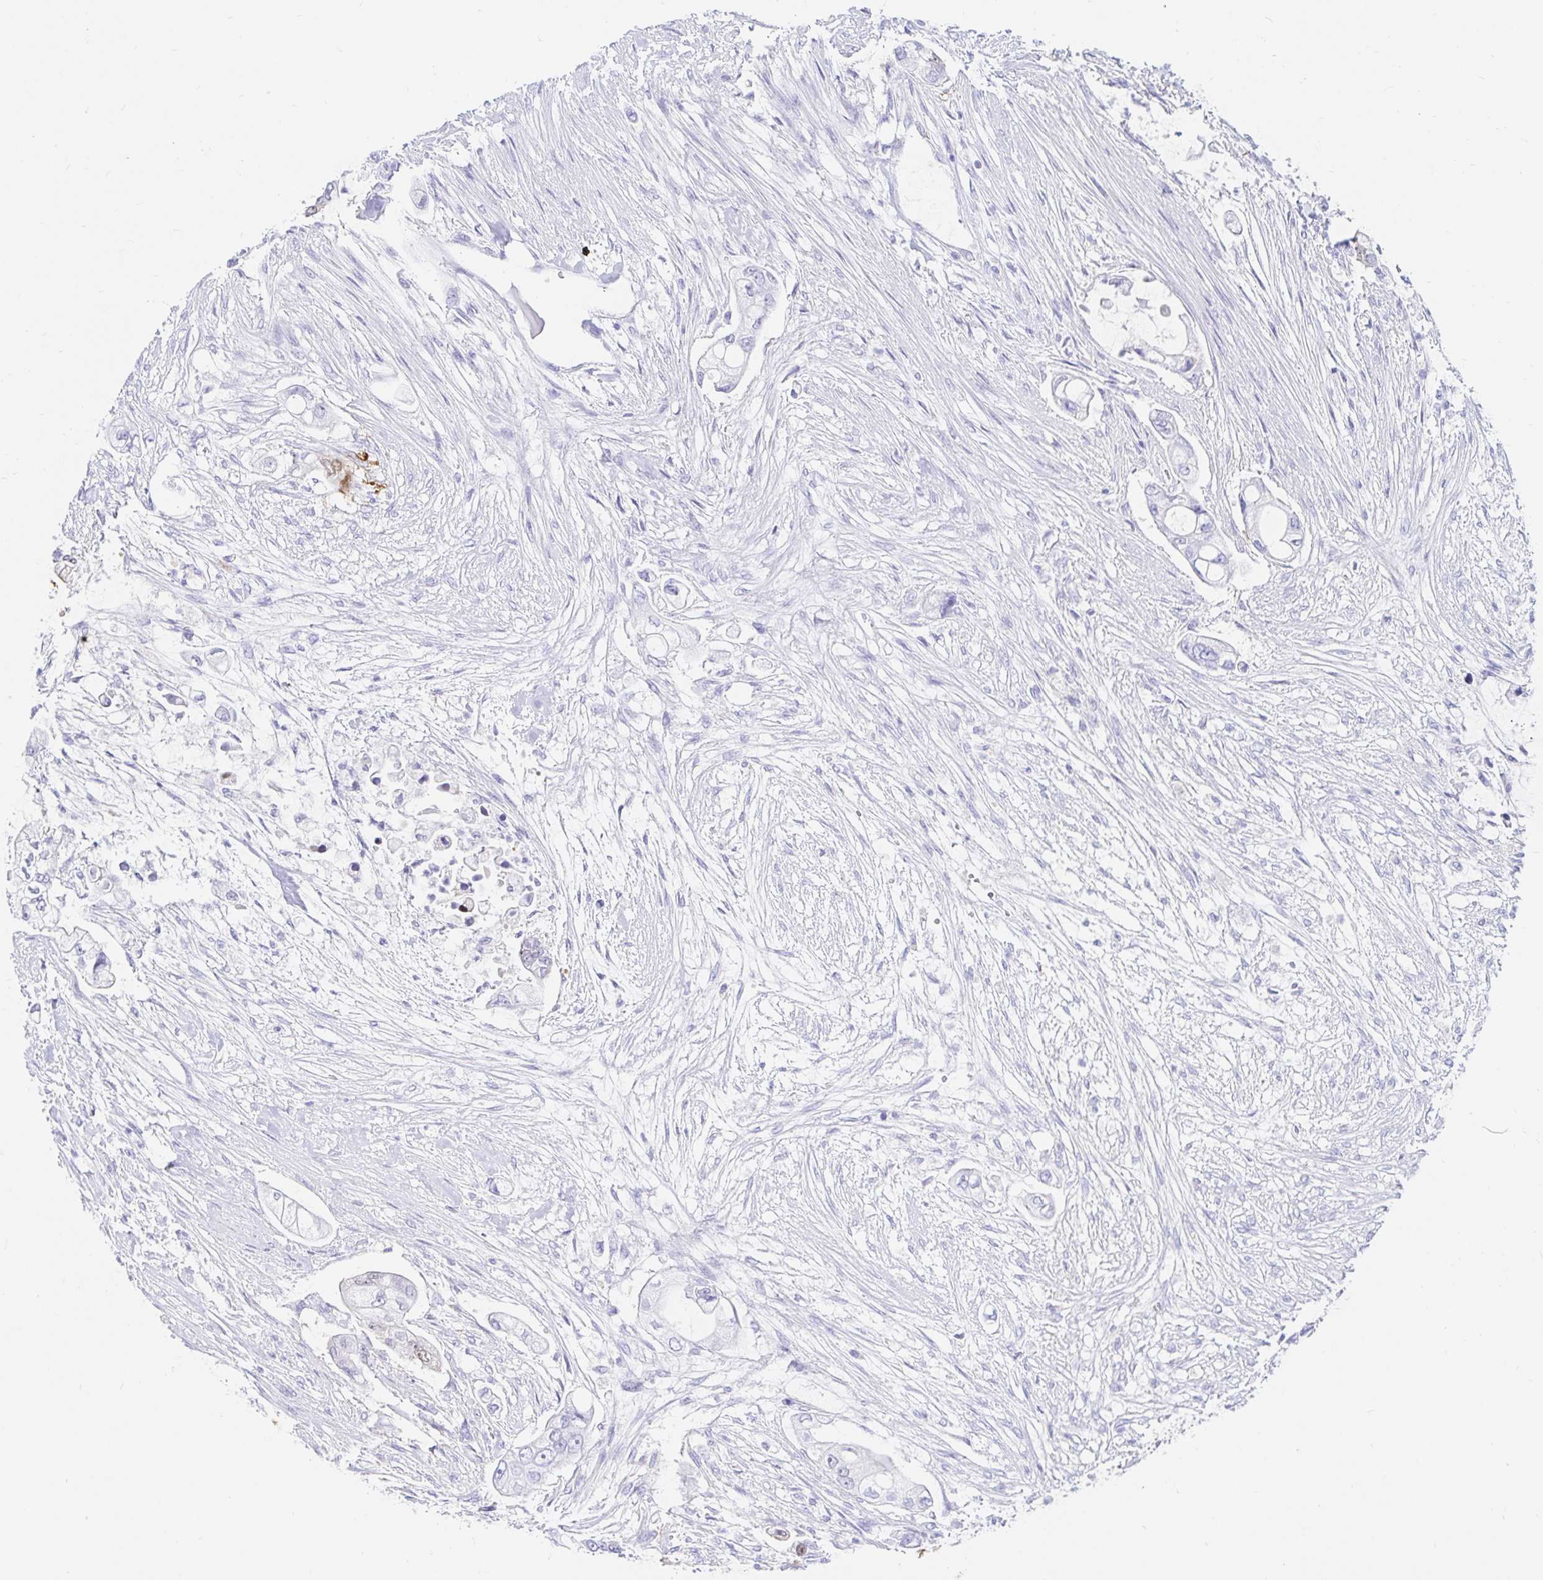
{"staining": {"intensity": "moderate", "quantity": "<25%", "location": "nuclear"}, "tissue": "pancreatic cancer", "cell_type": "Tumor cells", "image_type": "cancer", "snomed": [{"axis": "morphology", "description": "Adenocarcinoma, NOS"}, {"axis": "topography", "description": "Pancreas"}], "caption": "Immunohistochemical staining of pancreatic adenocarcinoma exhibits moderate nuclear protein positivity in about <25% of tumor cells.", "gene": "PPP1R1B", "patient": {"sex": "female", "age": 69}}